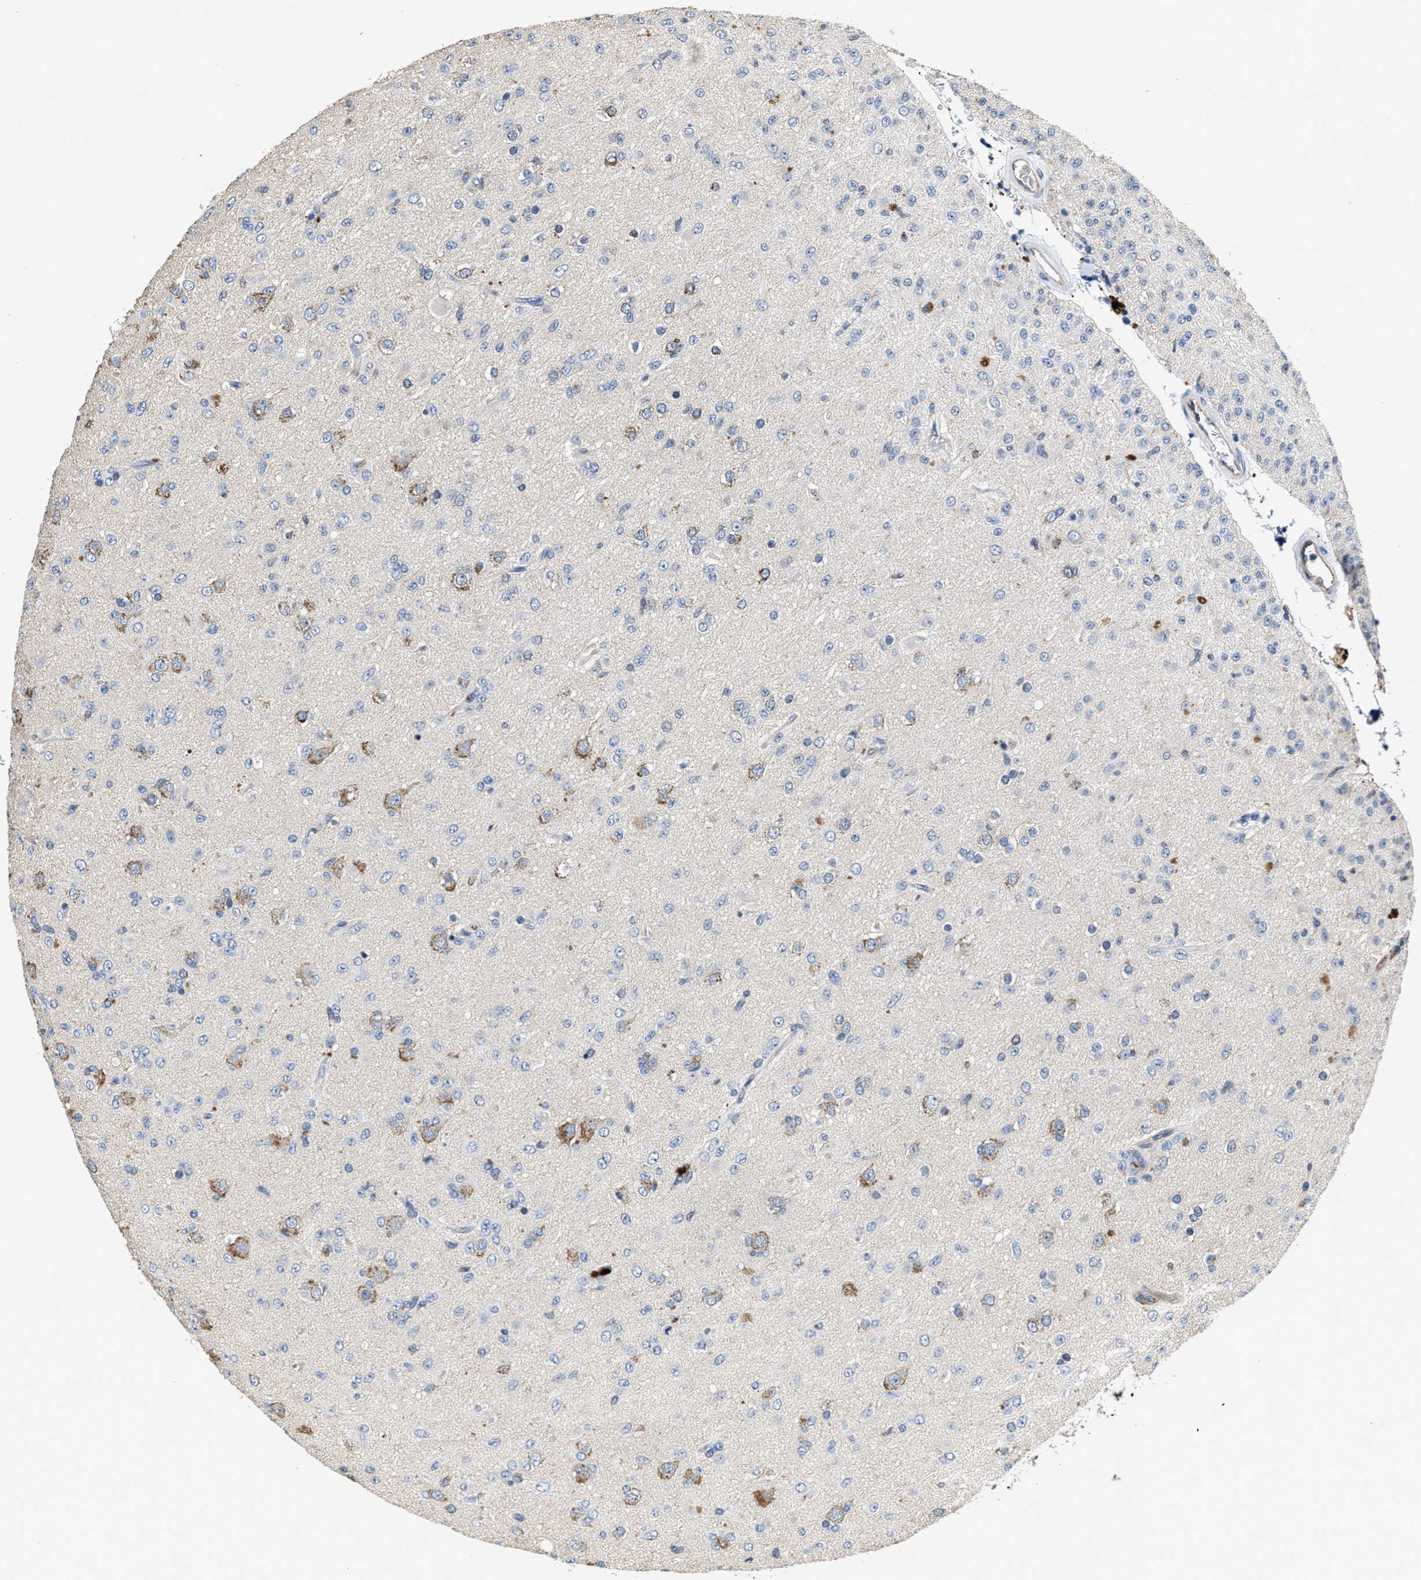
{"staining": {"intensity": "moderate", "quantity": "<25%", "location": "cytoplasmic/membranous"}, "tissue": "glioma", "cell_type": "Tumor cells", "image_type": "cancer", "snomed": [{"axis": "morphology", "description": "Glioma, malignant, Low grade"}, {"axis": "topography", "description": "Brain"}], "caption": "A photomicrograph of low-grade glioma (malignant) stained for a protein demonstrates moderate cytoplasmic/membranous brown staining in tumor cells.", "gene": "PEG10", "patient": {"sex": "male", "age": 65}}